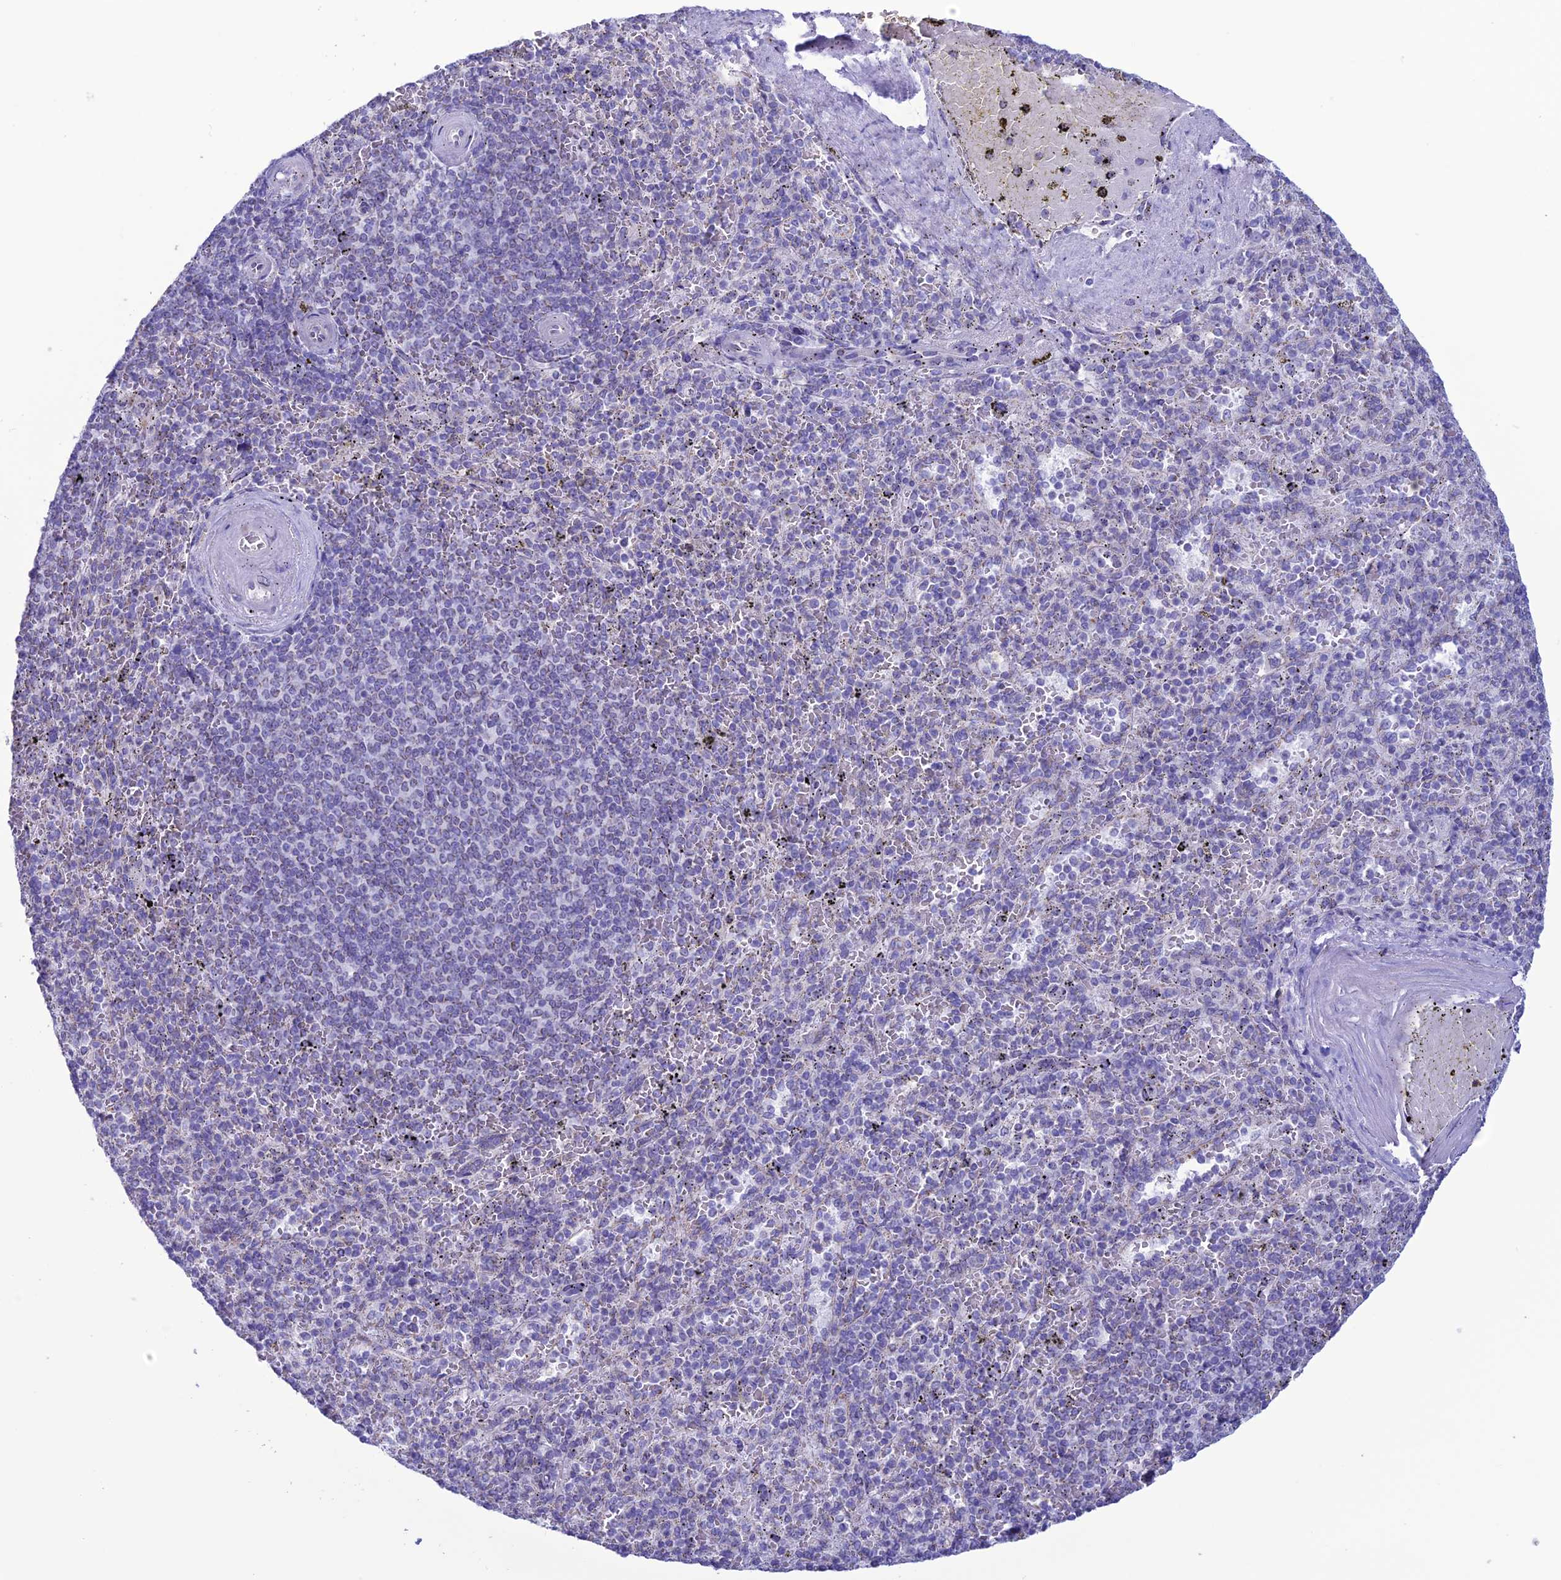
{"staining": {"intensity": "negative", "quantity": "none", "location": "none"}, "tissue": "spleen", "cell_type": "Cells in red pulp", "image_type": "normal", "snomed": [{"axis": "morphology", "description": "Normal tissue, NOS"}, {"axis": "topography", "description": "Spleen"}], "caption": "This histopathology image is of benign spleen stained with IHC to label a protein in brown with the nuclei are counter-stained blue. There is no expression in cells in red pulp.", "gene": "CFAP210", "patient": {"sex": "male", "age": 82}}